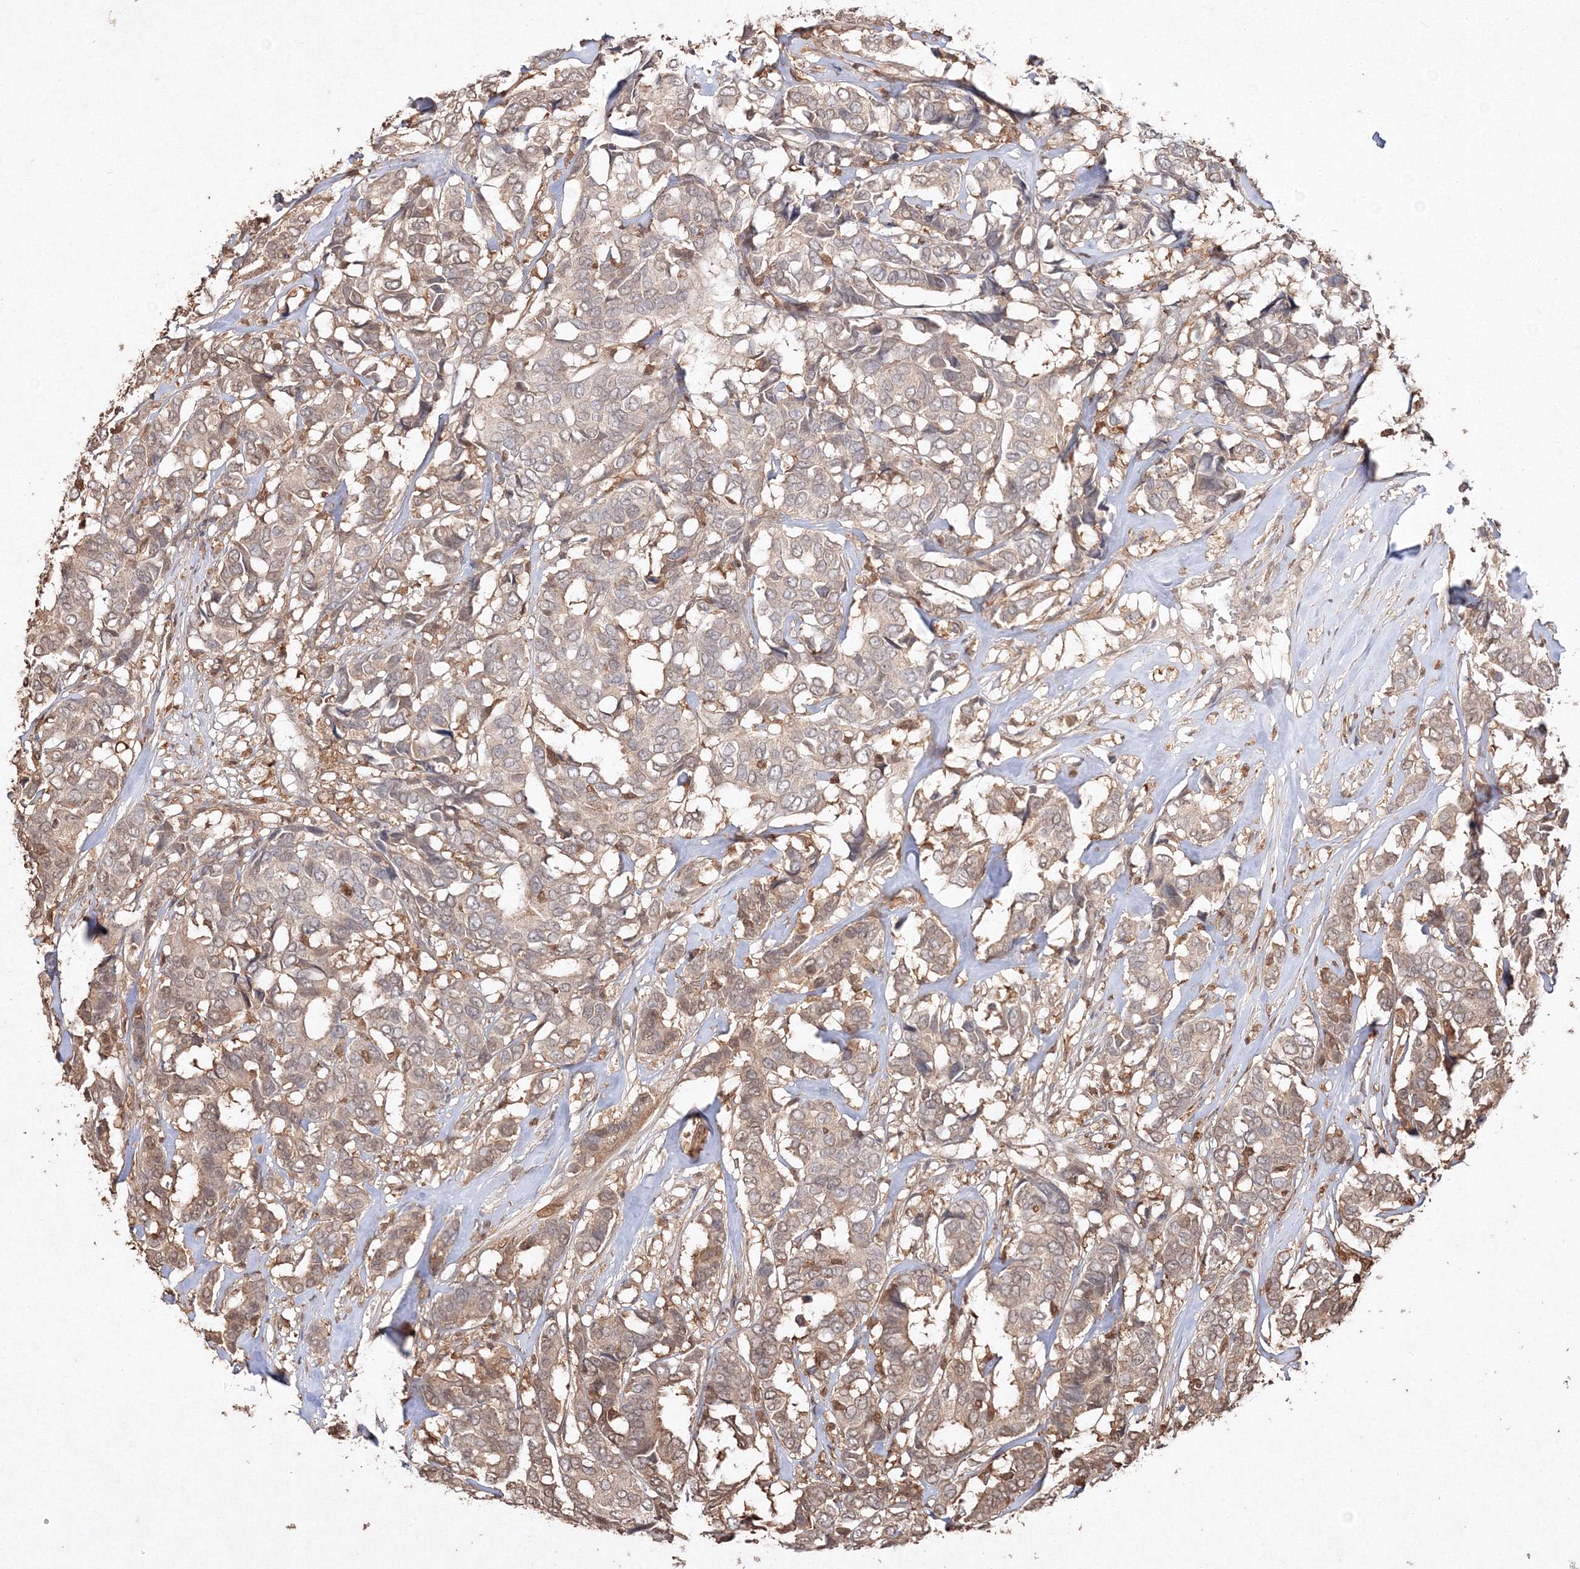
{"staining": {"intensity": "weak", "quantity": ">75%", "location": "cytoplasmic/membranous,nuclear"}, "tissue": "breast cancer", "cell_type": "Tumor cells", "image_type": "cancer", "snomed": [{"axis": "morphology", "description": "Duct carcinoma"}, {"axis": "topography", "description": "Breast"}], "caption": "Approximately >75% of tumor cells in breast cancer display weak cytoplasmic/membranous and nuclear protein staining as visualized by brown immunohistochemical staining.", "gene": "S100A11", "patient": {"sex": "female", "age": 87}}